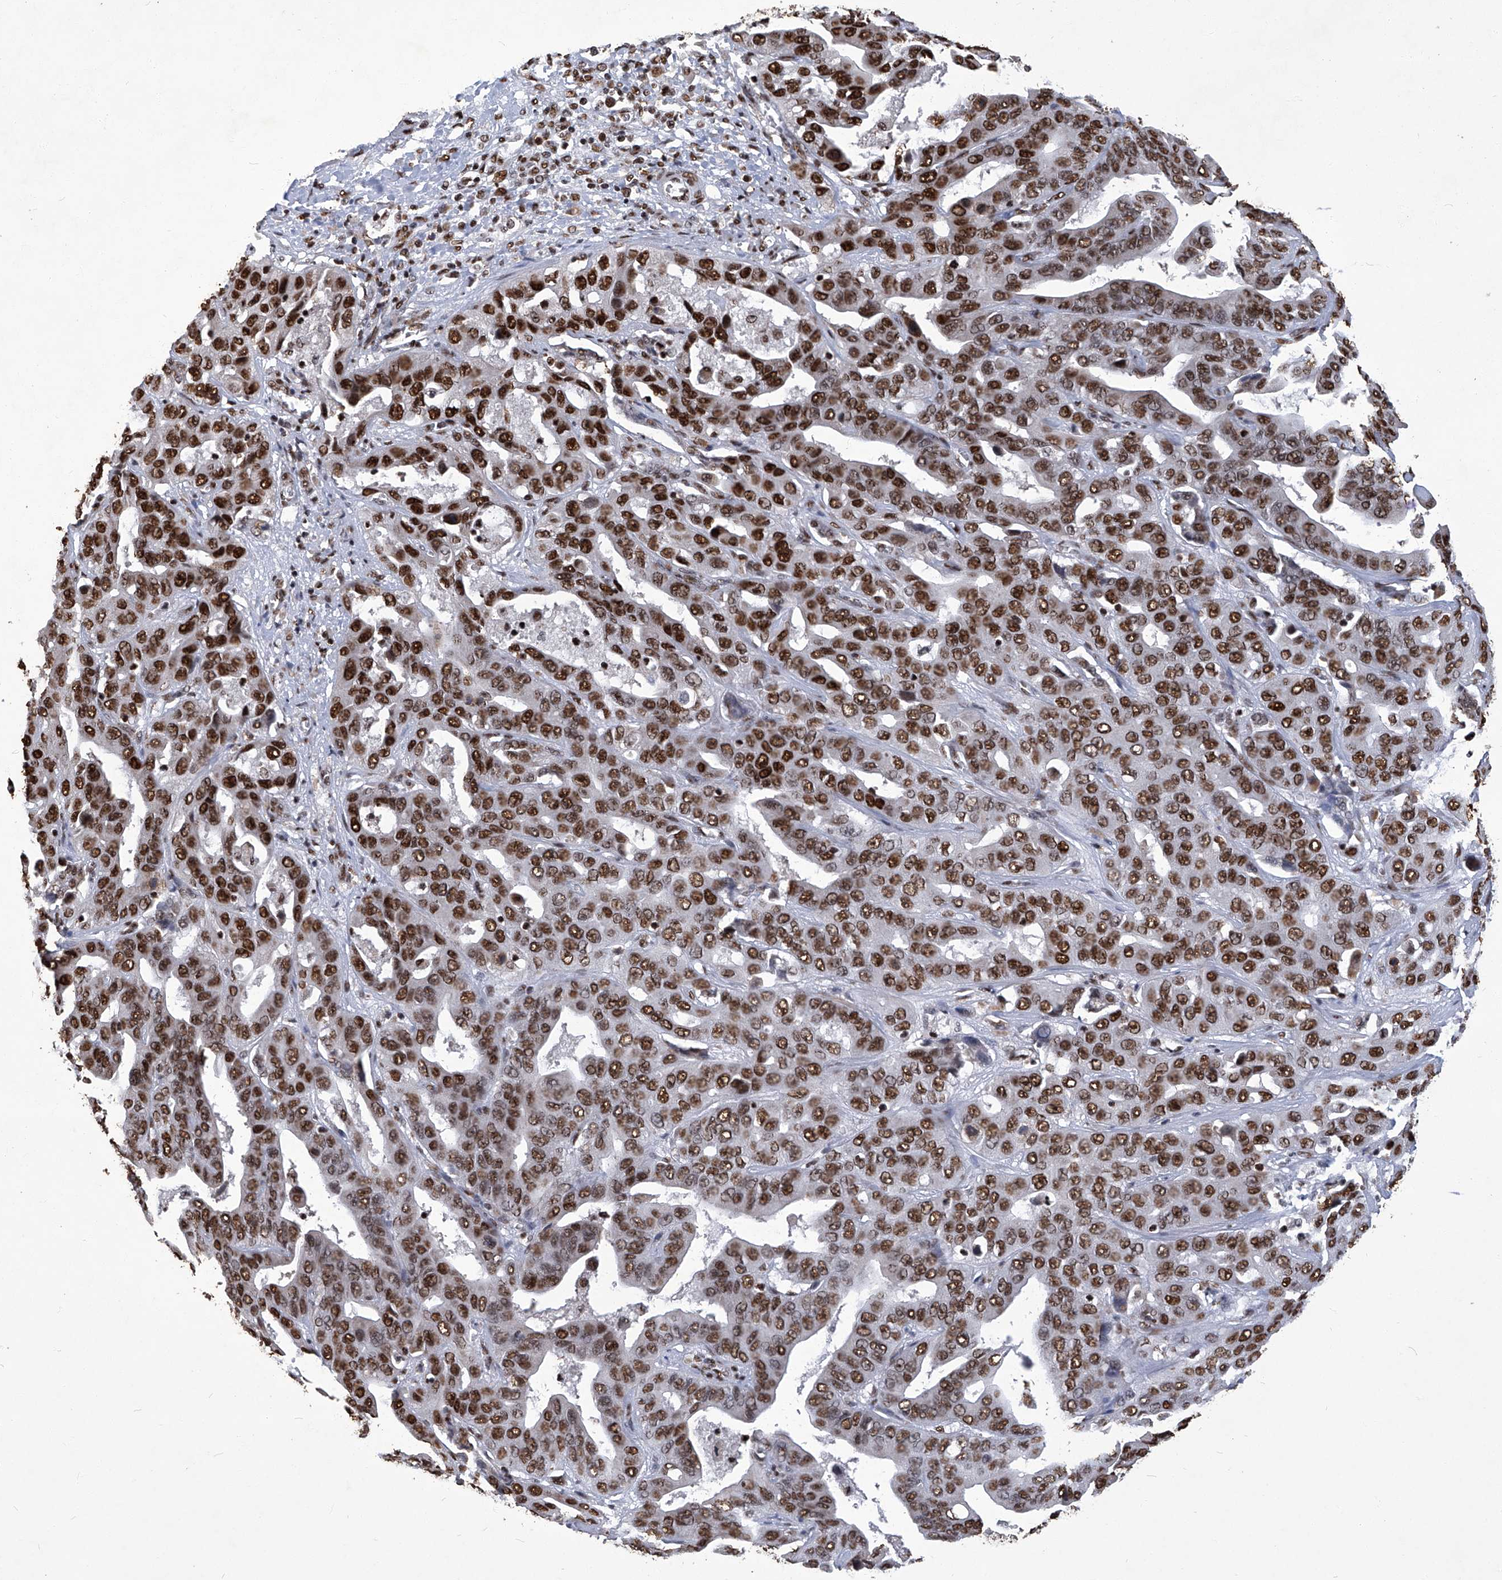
{"staining": {"intensity": "strong", "quantity": ">75%", "location": "nuclear"}, "tissue": "liver cancer", "cell_type": "Tumor cells", "image_type": "cancer", "snomed": [{"axis": "morphology", "description": "Cholangiocarcinoma"}, {"axis": "topography", "description": "Liver"}], "caption": "Brown immunohistochemical staining in cholangiocarcinoma (liver) displays strong nuclear staining in about >75% of tumor cells.", "gene": "HBP1", "patient": {"sex": "female", "age": 52}}